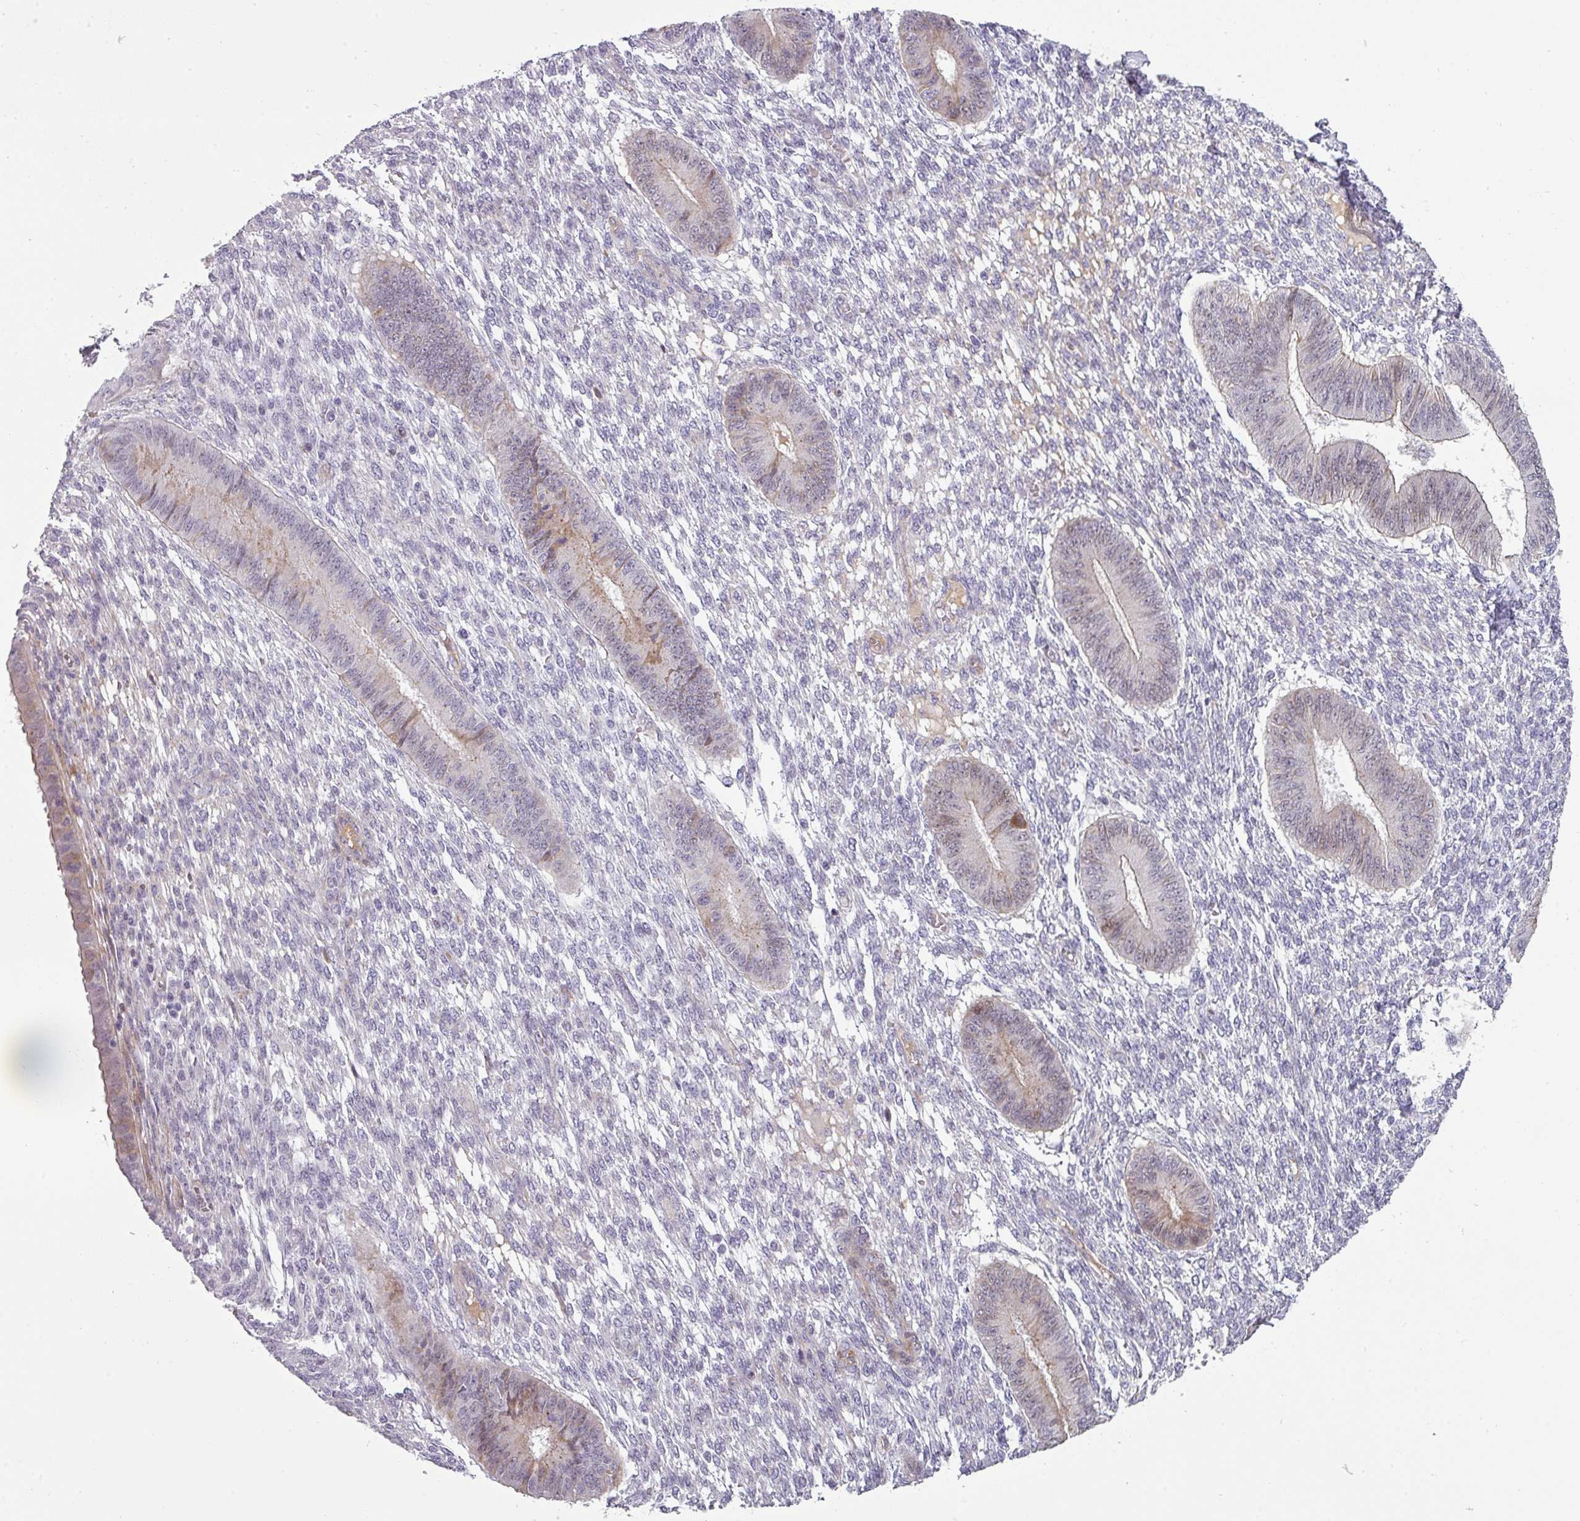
{"staining": {"intensity": "negative", "quantity": "none", "location": "none"}, "tissue": "endometrium", "cell_type": "Cells in endometrial stroma", "image_type": "normal", "snomed": [{"axis": "morphology", "description": "Normal tissue, NOS"}, {"axis": "topography", "description": "Endometrium"}], "caption": "A high-resolution image shows immunohistochemistry (IHC) staining of unremarkable endometrium, which exhibits no significant positivity in cells in endometrial stroma. (Brightfield microscopy of DAB (3,3'-diaminobenzidine) immunohistochemistry at high magnification).", "gene": "CHRDL1", "patient": {"sex": "female", "age": 49}}